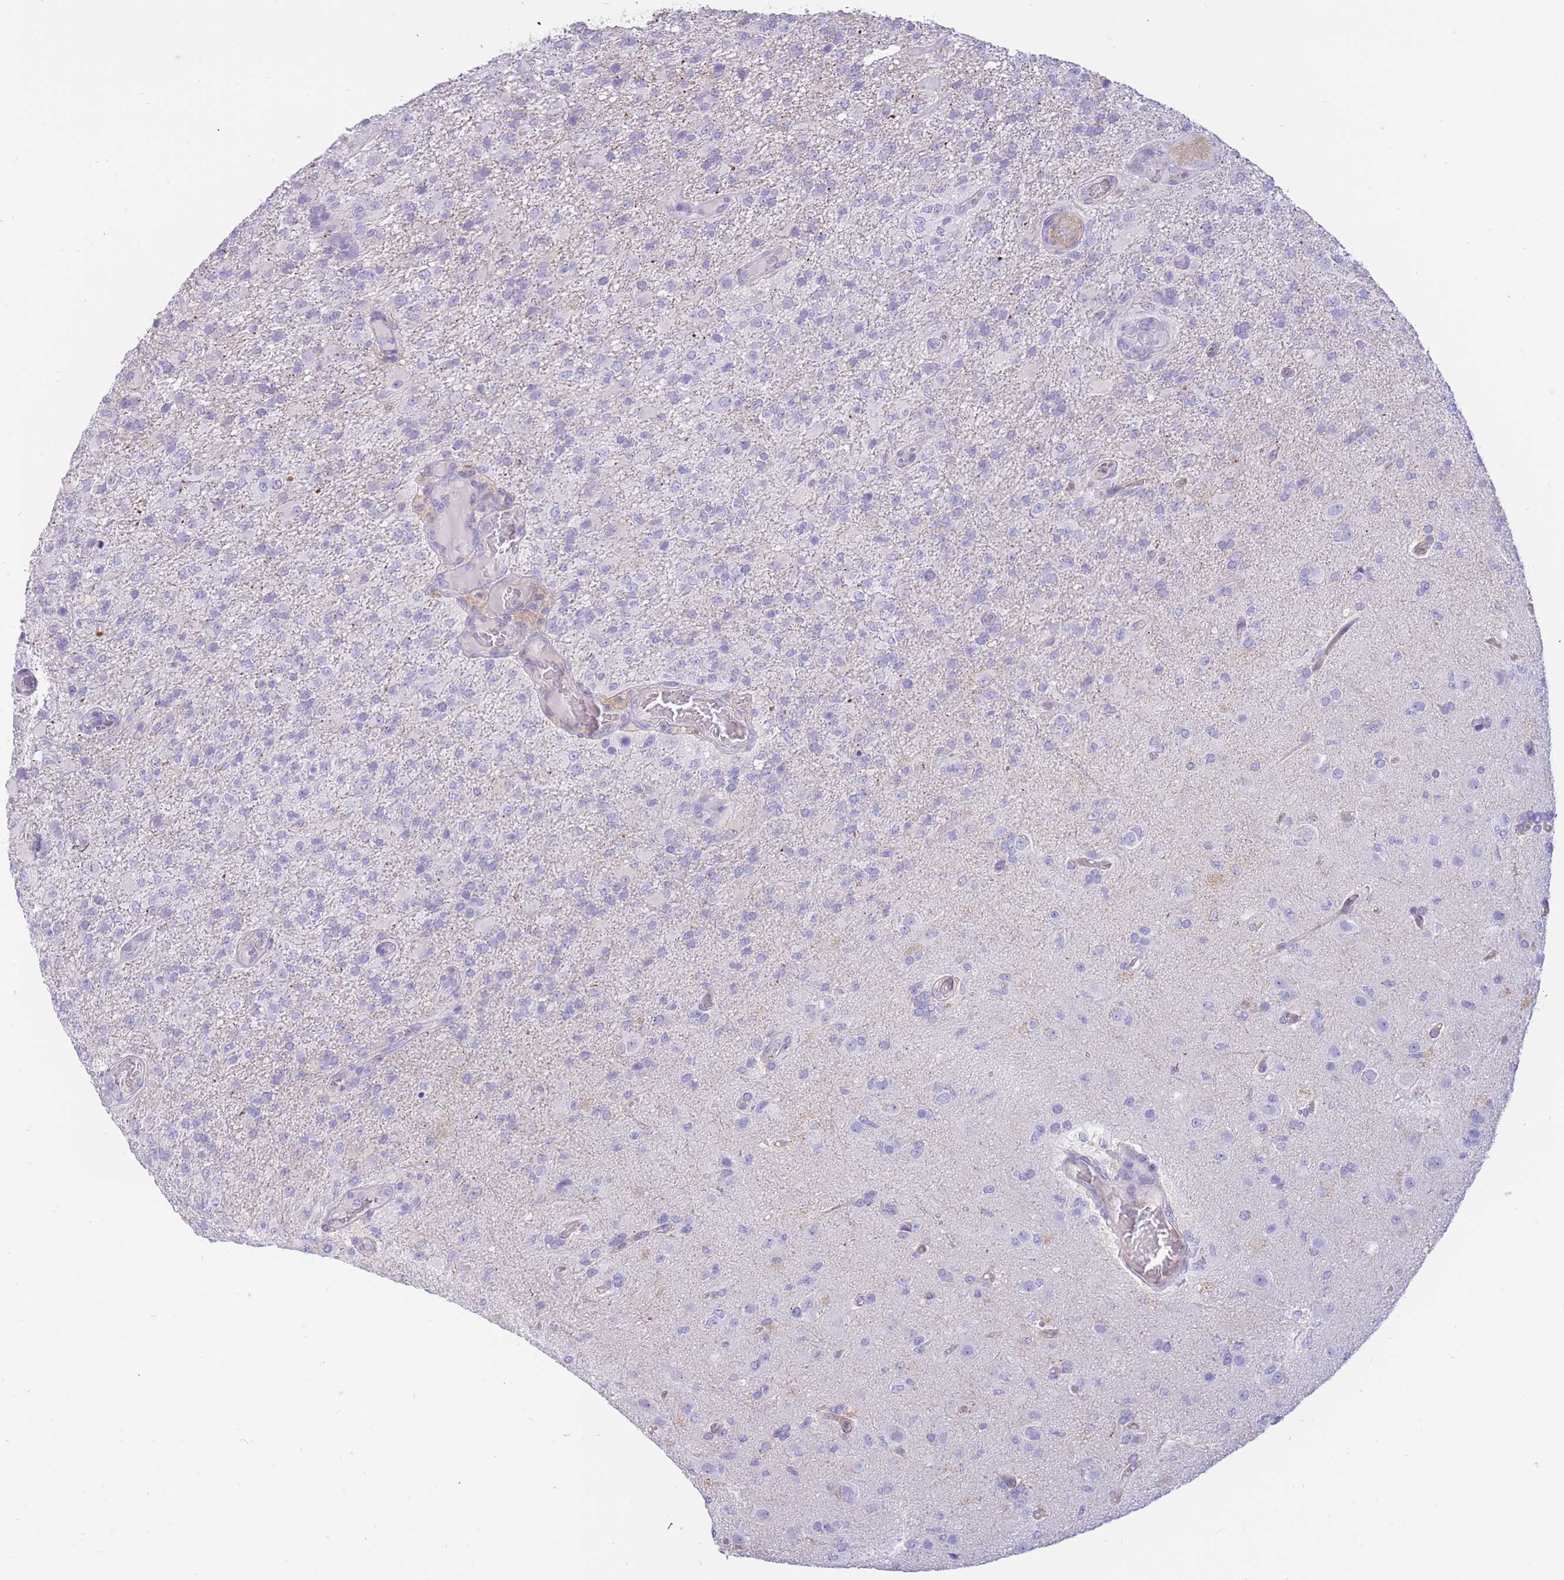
{"staining": {"intensity": "negative", "quantity": "none", "location": "none"}, "tissue": "glioma", "cell_type": "Tumor cells", "image_type": "cancer", "snomed": [{"axis": "morphology", "description": "Glioma, malignant, High grade"}, {"axis": "topography", "description": "Brain"}], "caption": "Immunohistochemistry photomicrograph of human high-grade glioma (malignant) stained for a protein (brown), which displays no expression in tumor cells. Brightfield microscopy of immunohistochemistry (IHC) stained with DAB (3,3'-diaminobenzidine) (brown) and hematoxylin (blue), captured at high magnification.", "gene": "SULT1A1", "patient": {"sex": "female", "age": 74}}